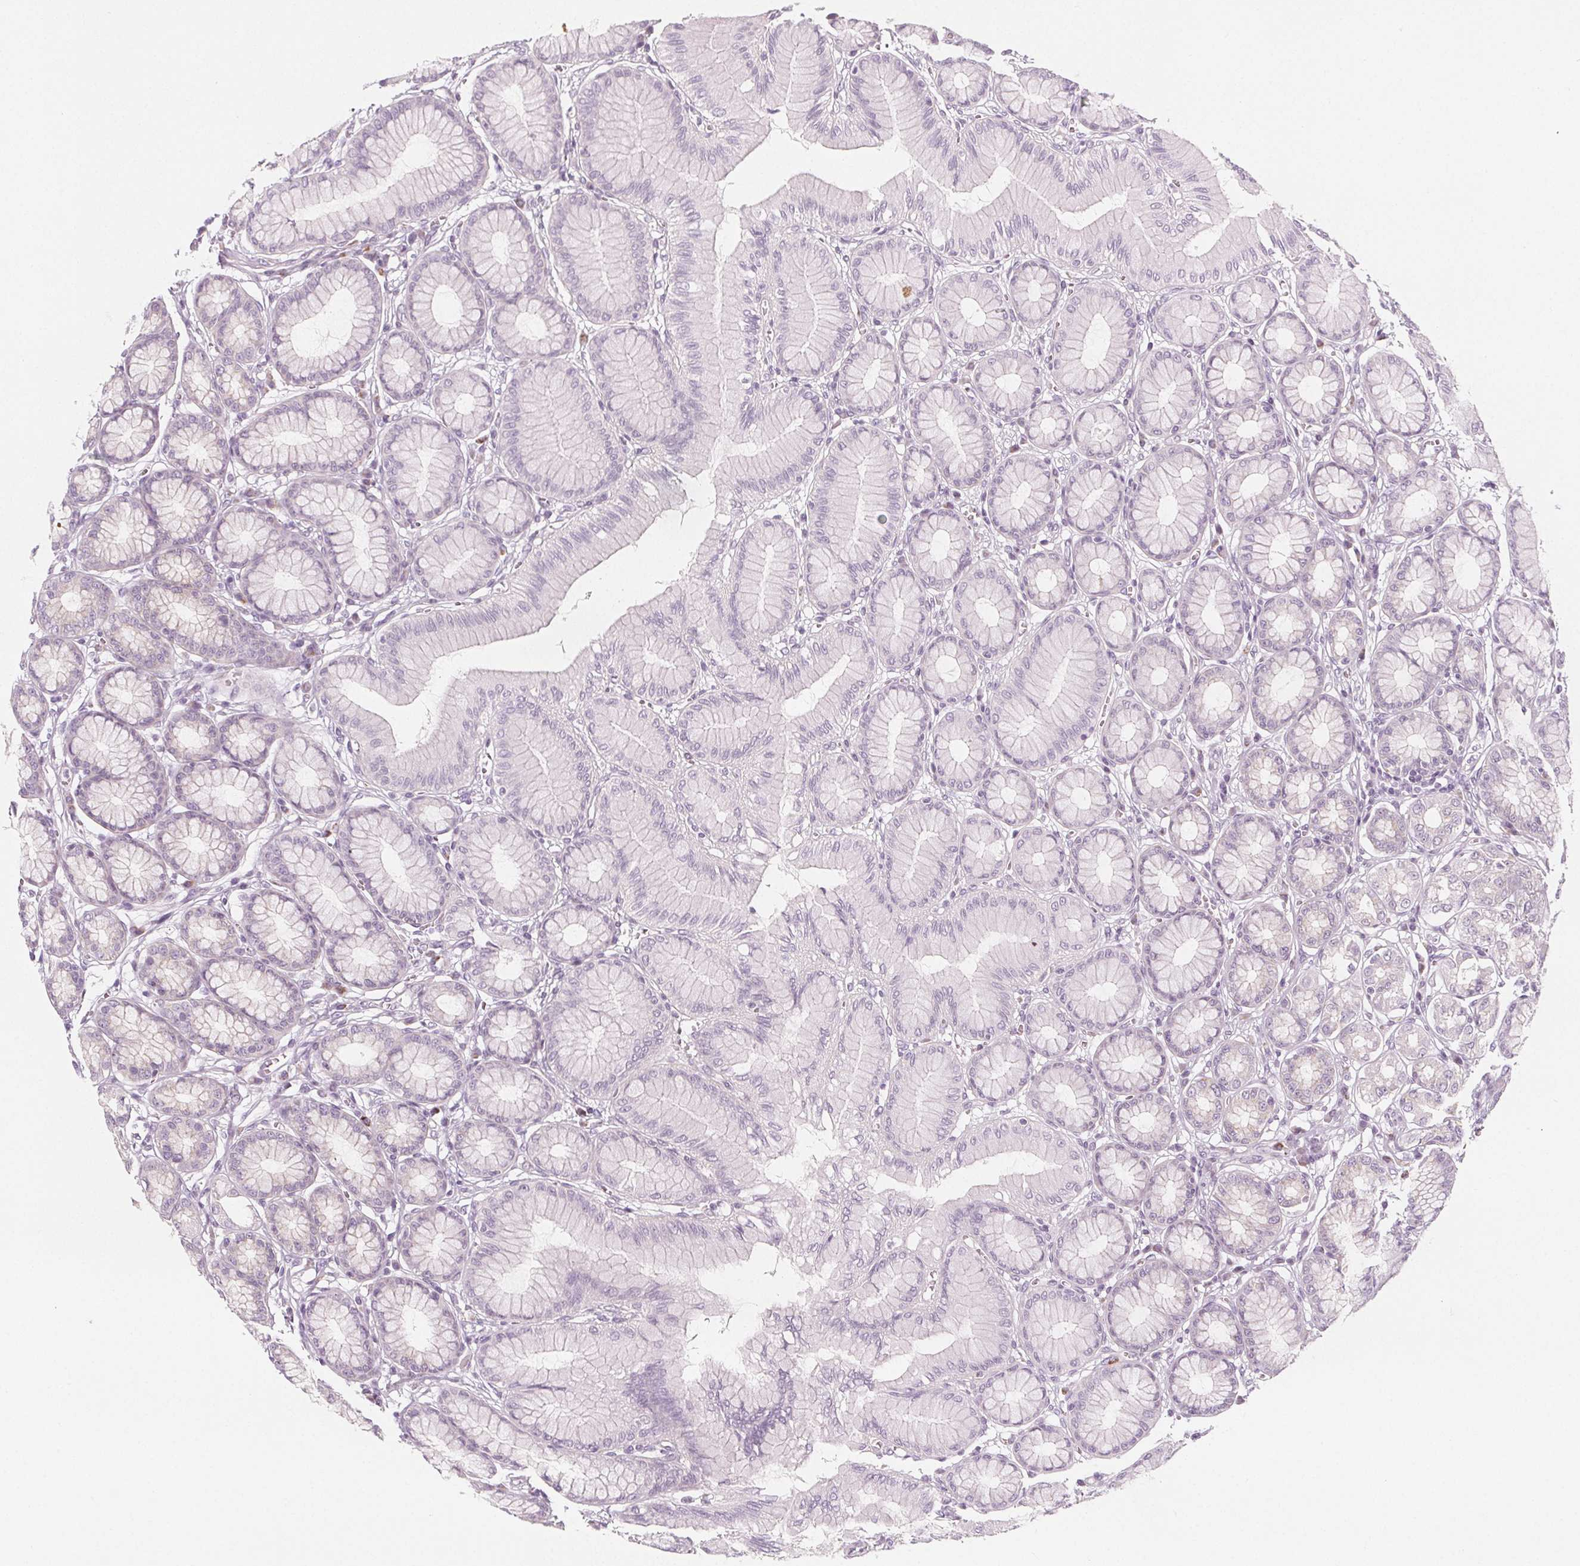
{"staining": {"intensity": "negative", "quantity": "none", "location": "none"}, "tissue": "stomach", "cell_type": "Glandular cells", "image_type": "normal", "snomed": [{"axis": "morphology", "description": "Normal tissue, NOS"}, {"axis": "topography", "description": "Stomach"}, {"axis": "topography", "description": "Stomach, lower"}], "caption": "Glandular cells are negative for brown protein staining in unremarkable stomach. (Immunohistochemistry, brightfield microscopy, high magnification).", "gene": "IL17C", "patient": {"sex": "male", "age": 76}}